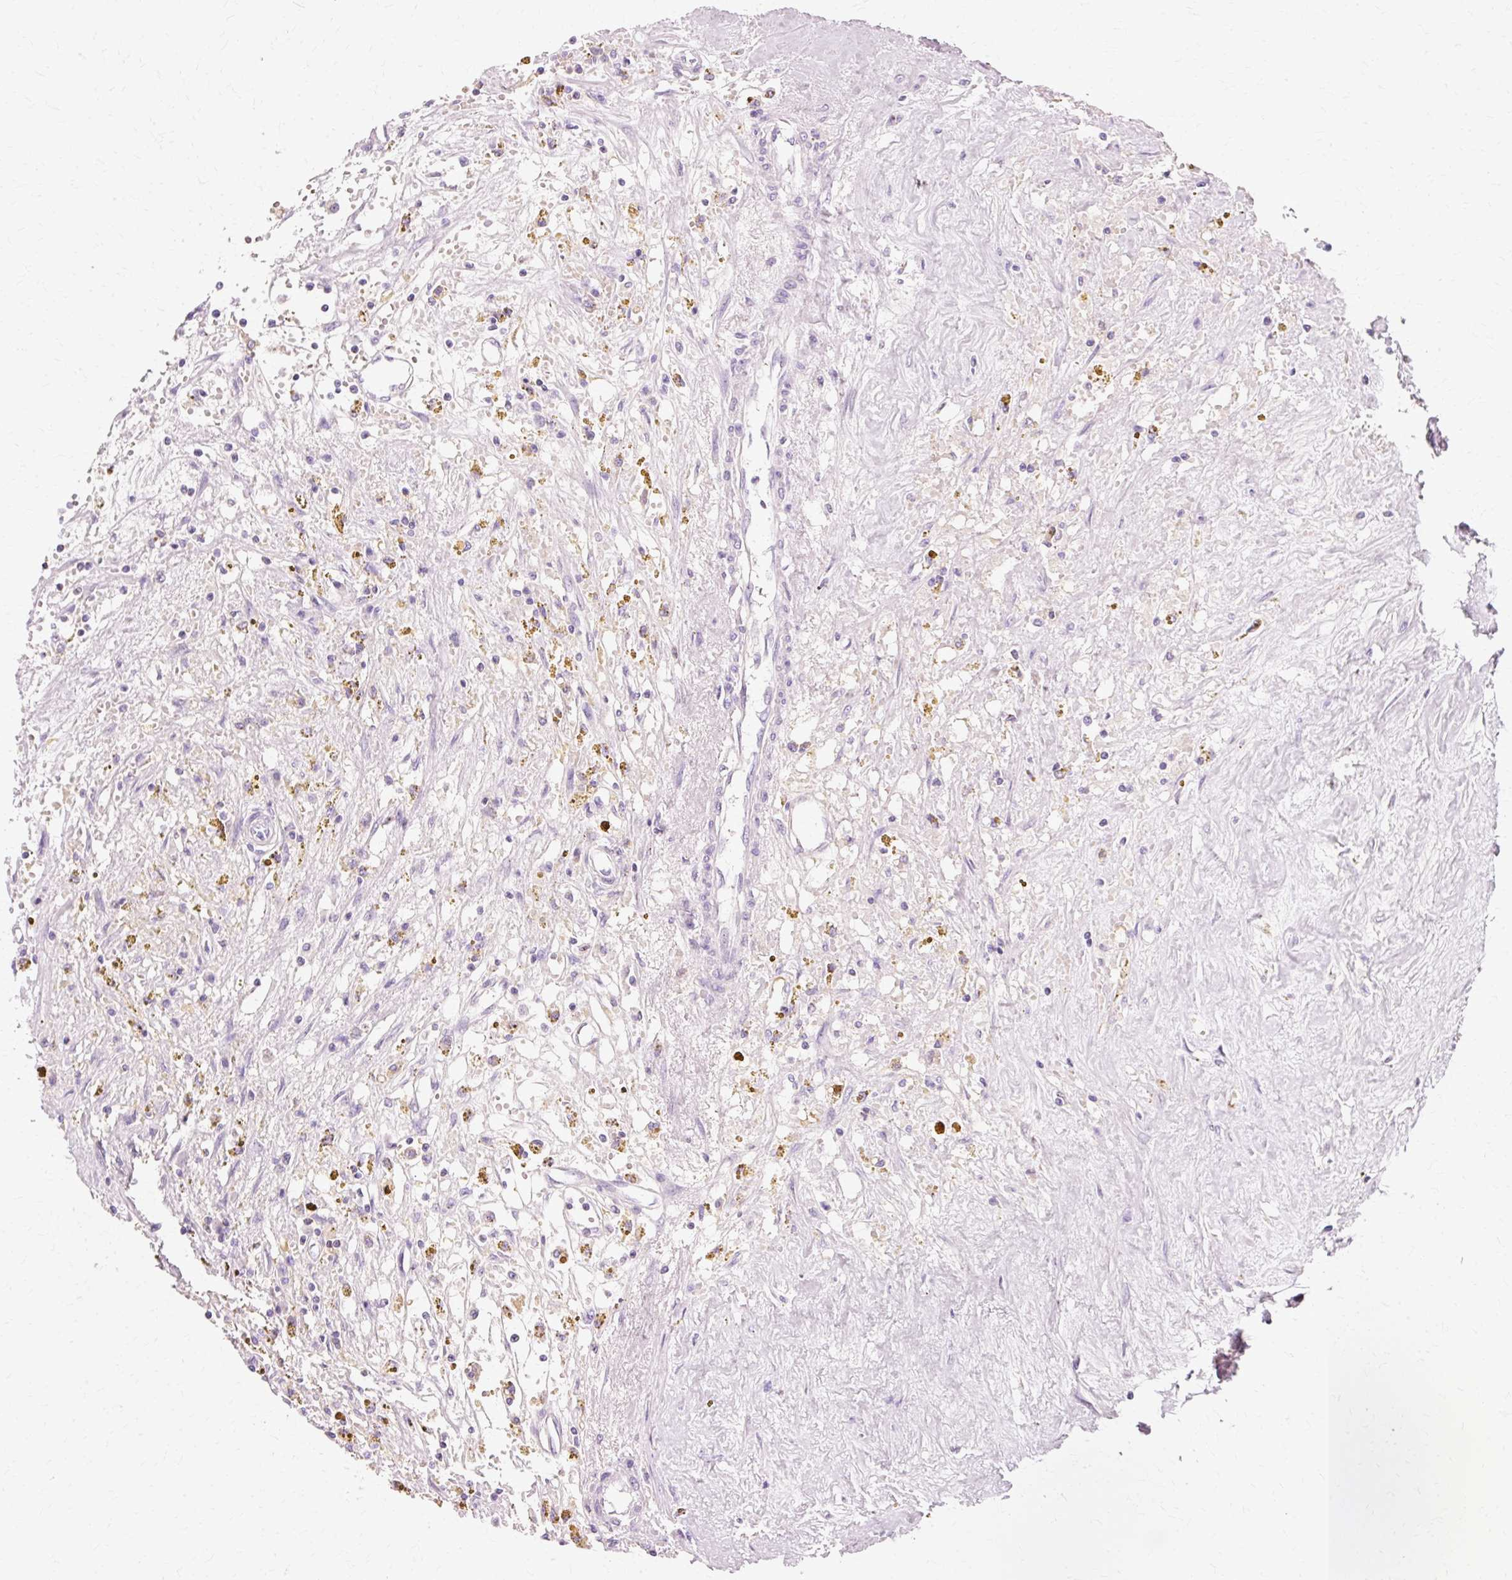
{"staining": {"intensity": "negative", "quantity": "none", "location": "none"}, "tissue": "renal cancer", "cell_type": "Tumor cells", "image_type": "cancer", "snomed": [{"axis": "morphology", "description": "Adenocarcinoma, NOS"}, {"axis": "topography", "description": "Kidney"}], "caption": "There is no significant staining in tumor cells of renal cancer (adenocarcinoma).", "gene": "VN1R2", "patient": {"sex": "male", "age": 56}}